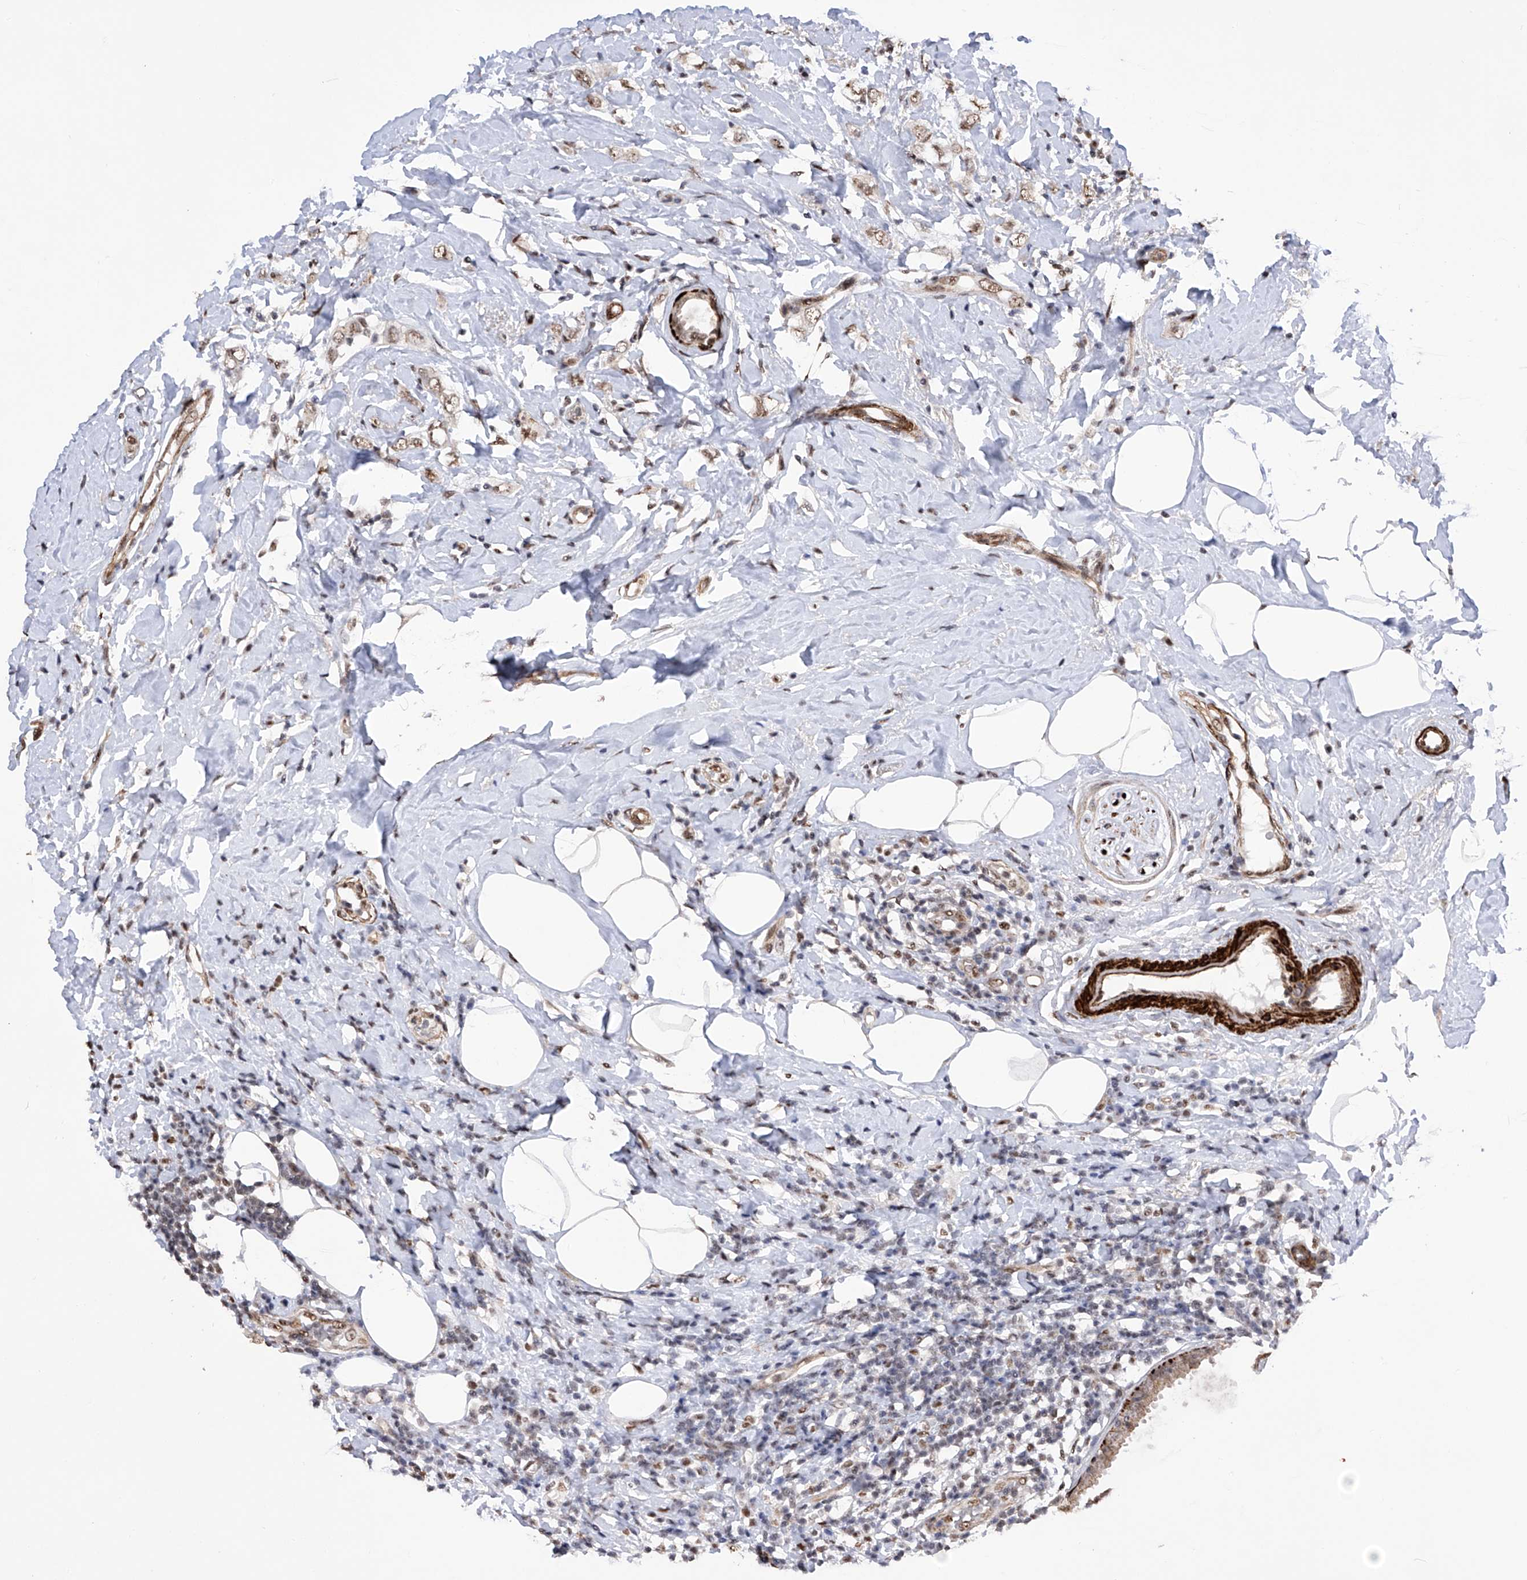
{"staining": {"intensity": "weak", "quantity": ">75%", "location": "nuclear"}, "tissue": "breast cancer", "cell_type": "Tumor cells", "image_type": "cancer", "snomed": [{"axis": "morphology", "description": "Lobular carcinoma"}, {"axis": "topography", "description": "Breast"}], "caption": "Breast cancer tissue demonstrates weak nuclear positivity in approximately >75% of tumor cells, visualized by immunohistochemistry.", "gene": "NFATC4", "patient": {"sex": "female", "age": 47}}